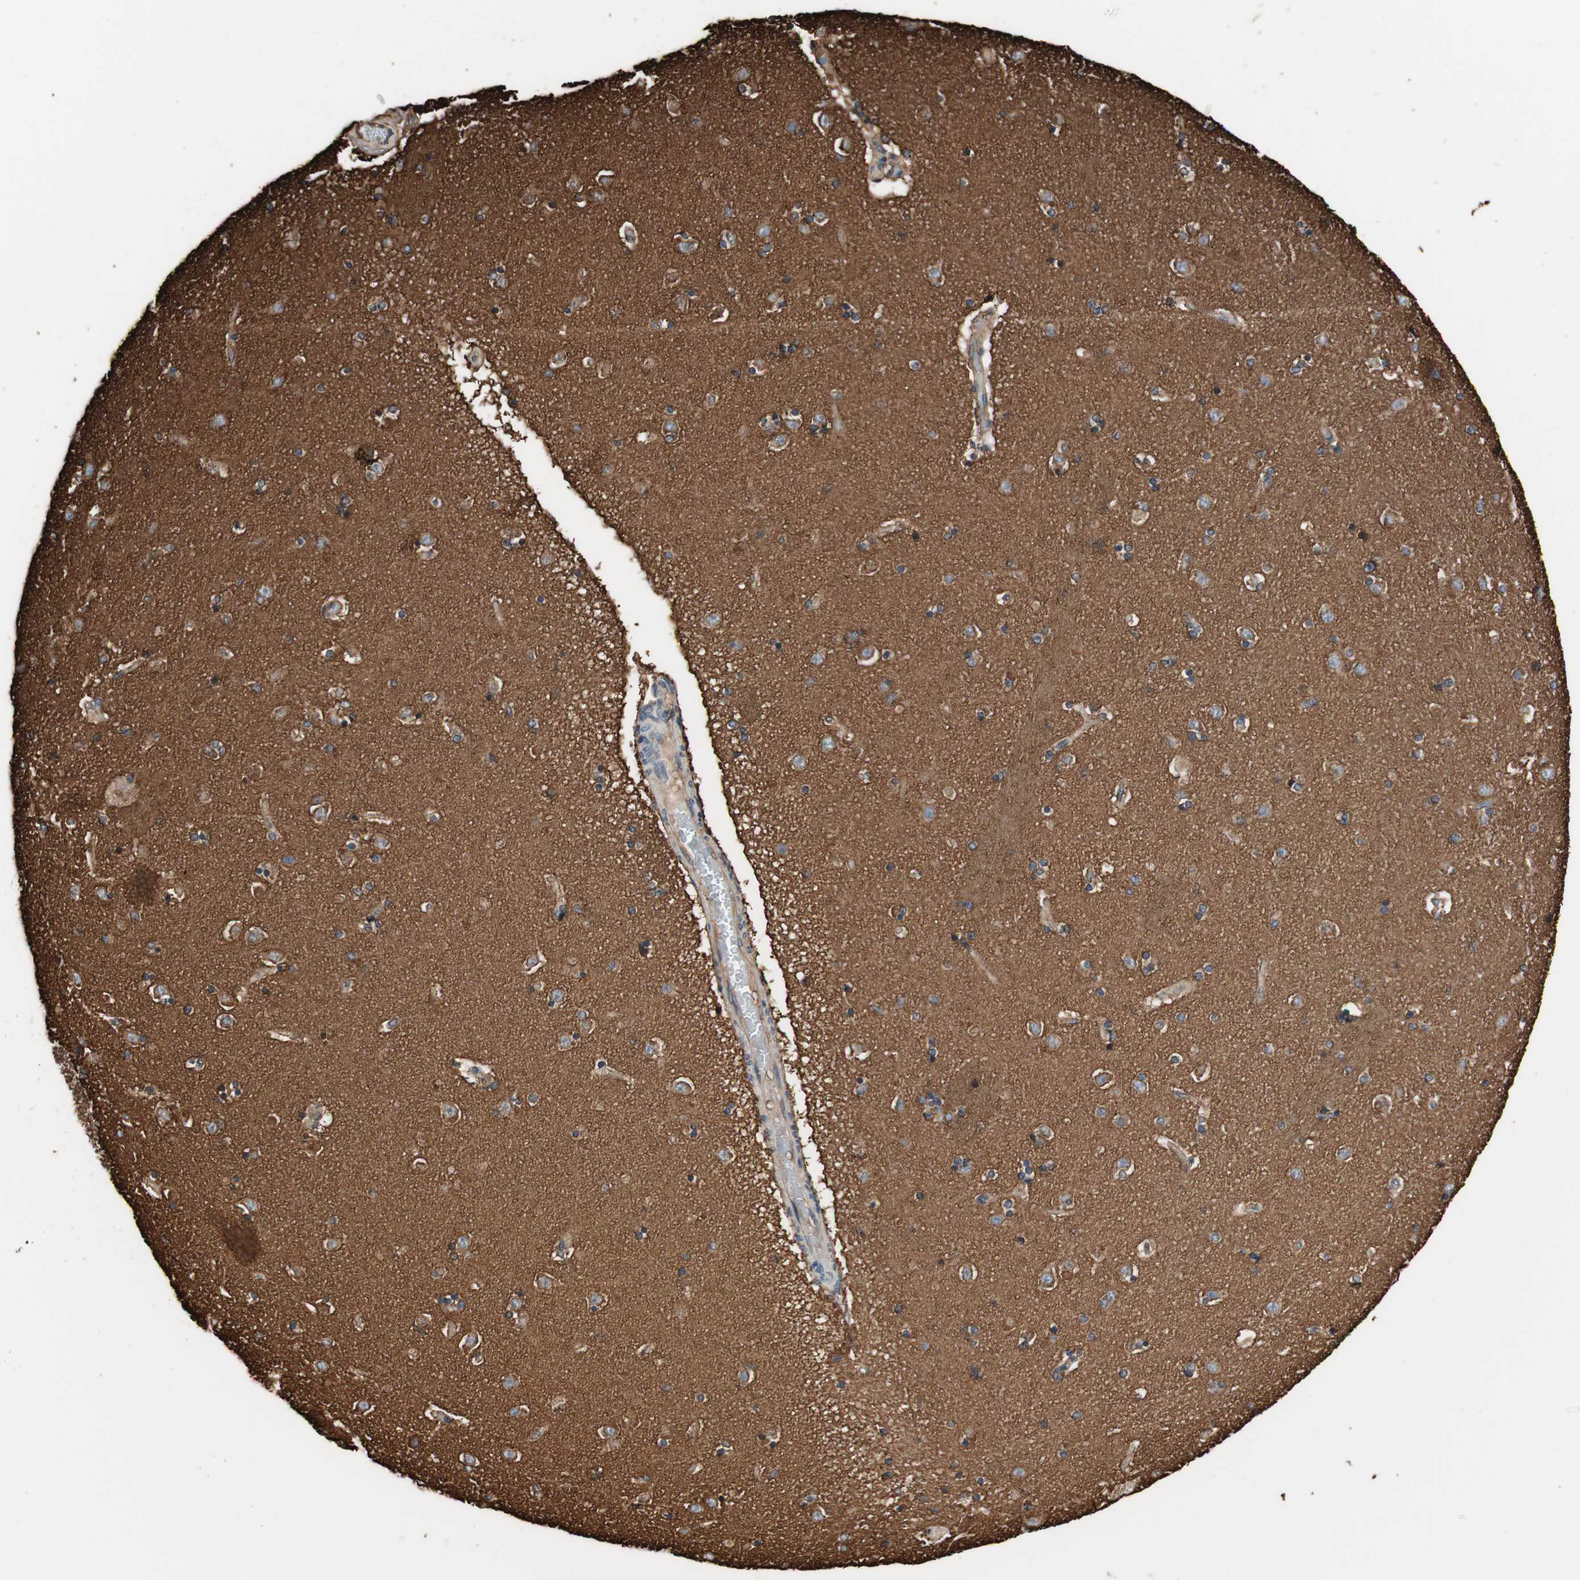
{"staining": {"intensity": "negative", "quantity": "none", "location": "none"}, "tissue": "caudate", "cell_type": "Glial cells", "image_type": "normal", "snomed": [{"axis": "morphology", "description": "Normal tissue, NOS"}, {"axis": "topography", "description": "Lateral ventricle wall"}], "caption": "Human caudate stained for a protein using IHC displays no positivity in glial cells.", "gene": "IL1RL1", "patient": {"sex": "female", "age": 54}}